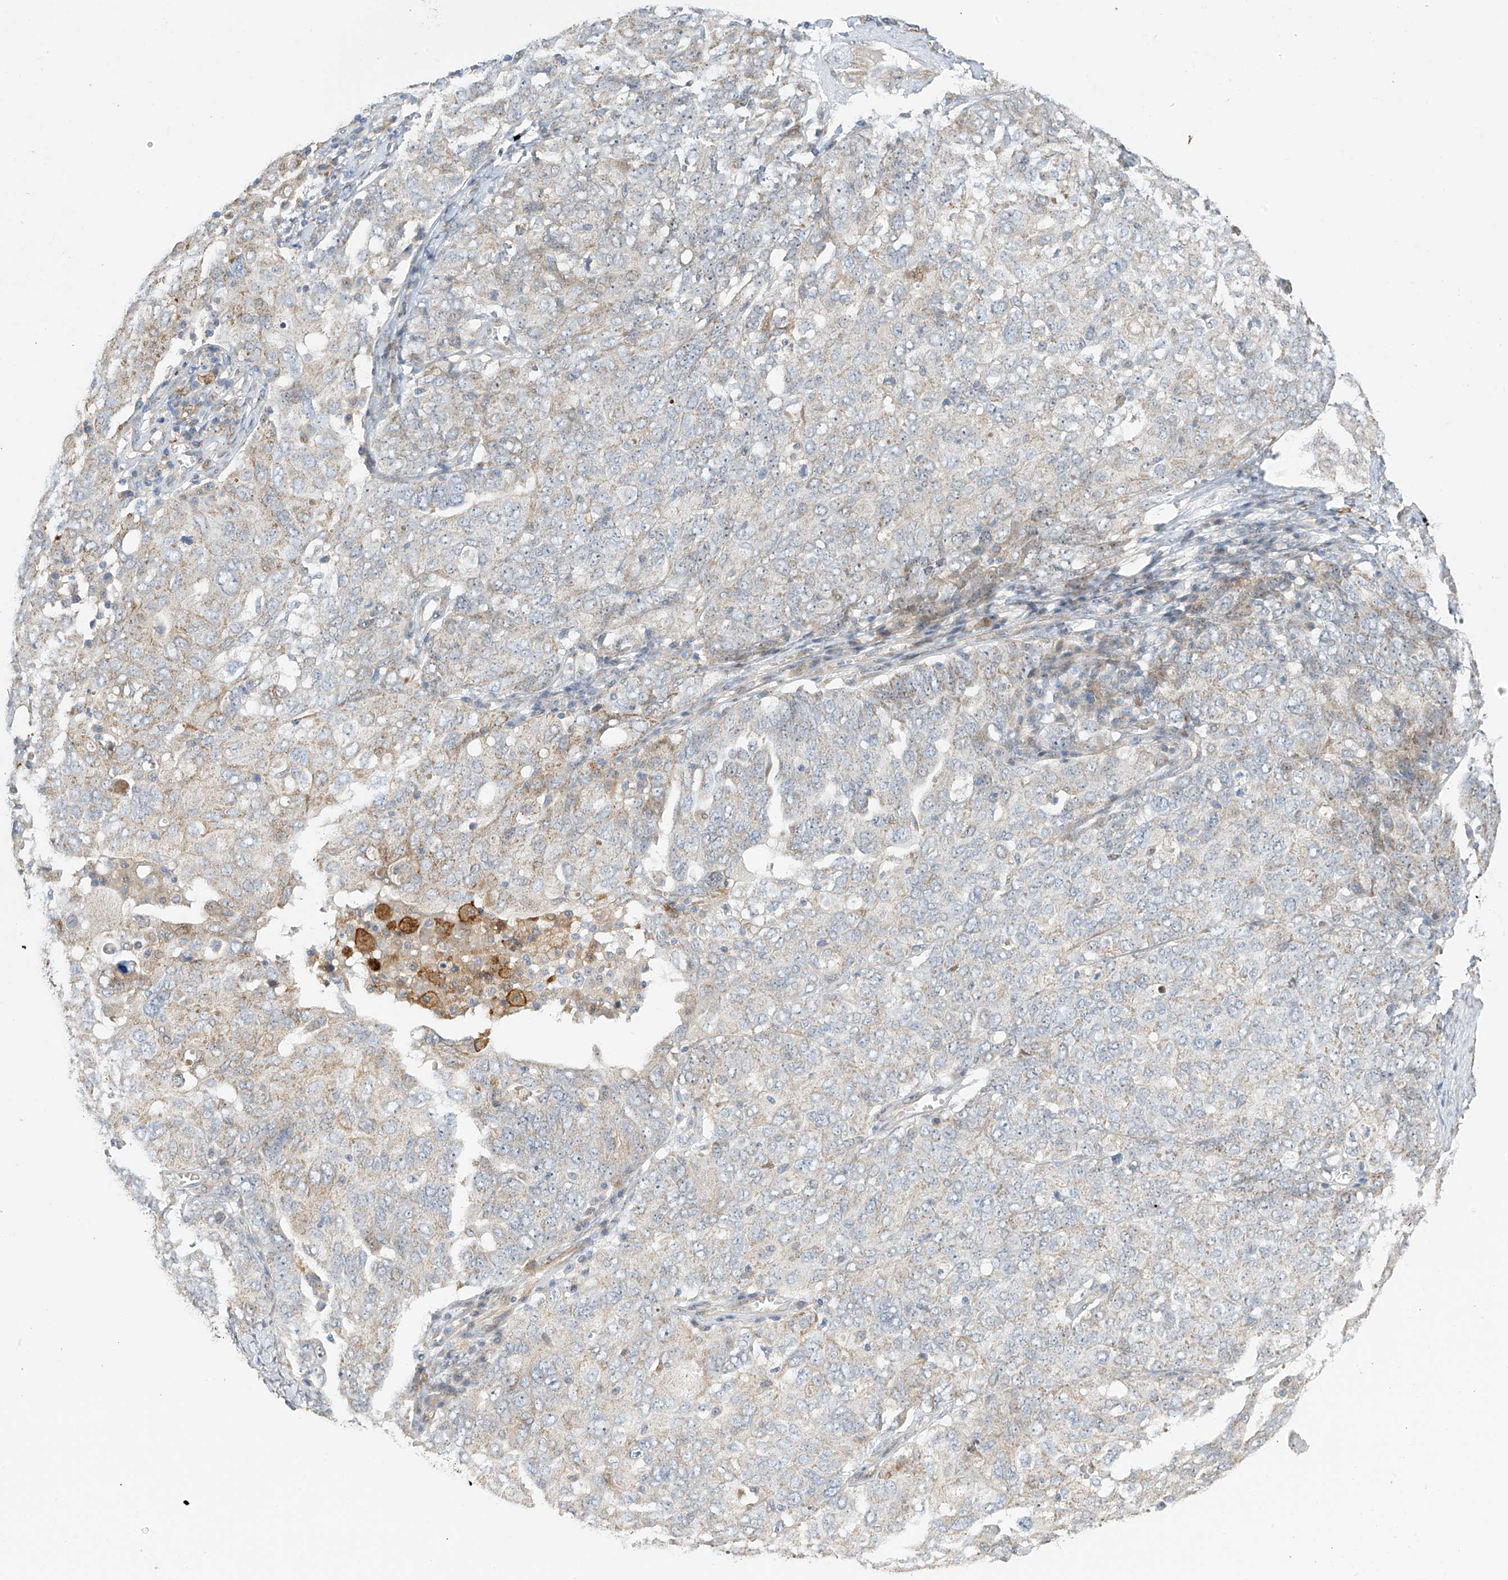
{"staining": {"intensity": "weak", "quantity": "<25%", "location": "cytoplasmic/membranous"}, "tissue": "ovarian cancer", "cell_type": "Tumor cells", "image_type": "cancer", "snomed": [{"axis": "morphology", "description": "Carcinoma, endometroid"}, {"axis": "topography", "description": "Ovary"}], "caption": "The photomicrograph exhibits no significant expression in tumor cells of ovarian endometroid carcinoma.", "gene": "ZNF641", "patient": {"sex": "female", "age": 62}}